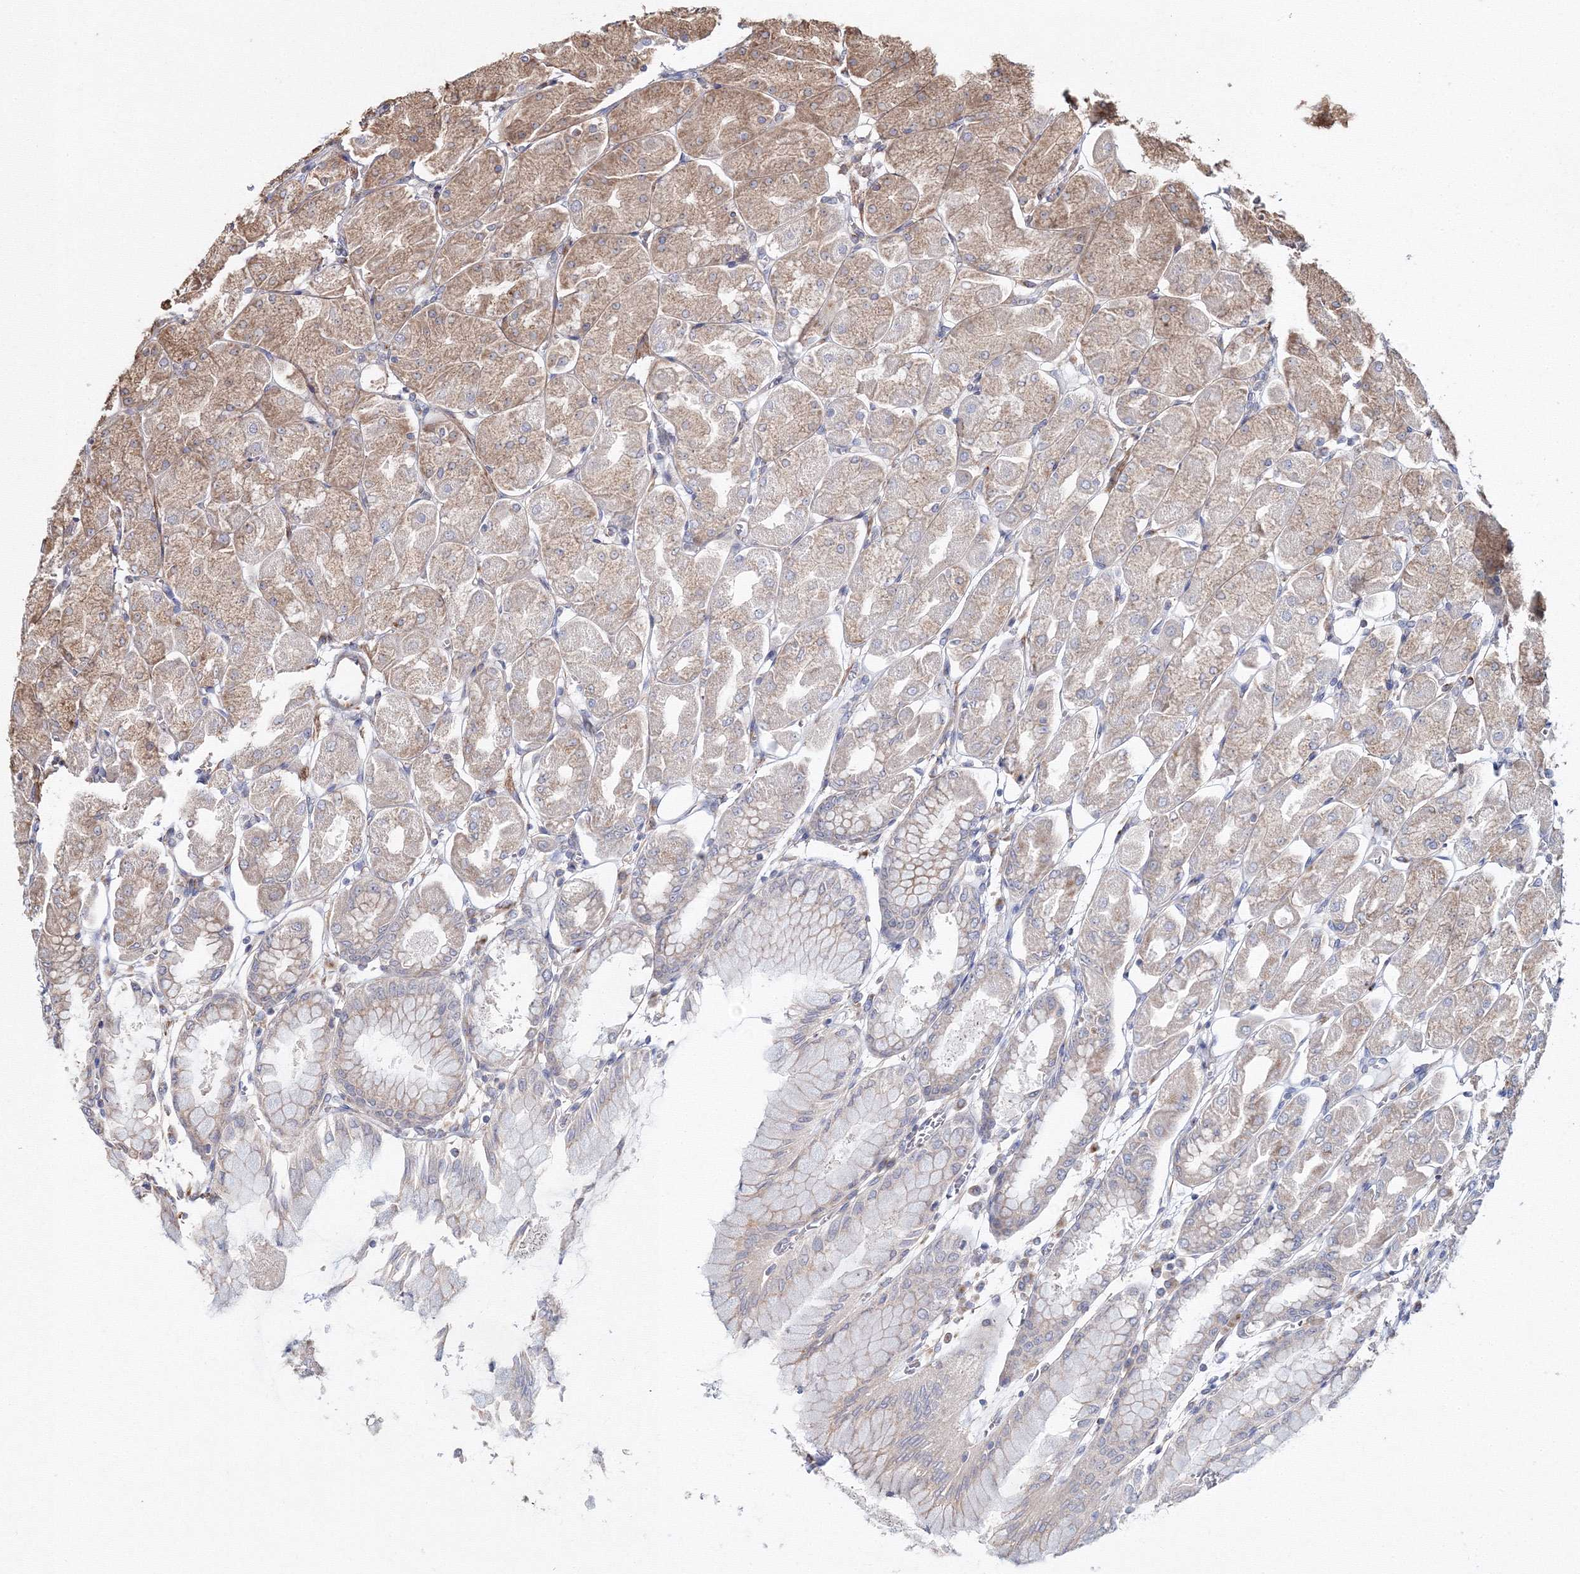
{"staining": {"intensity": "moderate", "quantity": "25%-75%", "location": "cytoplasmic/membranous"}, "tissue": "stomach", "cell_type": "Glandular cells", "image_type": "normal", "snomed": [{"axis": "morphology", "description": "Normal tissue, NOS"}, {"axis": "topography", "description": "Stomach, upper"}], "caption": "DAB immunohistochemical staining of unremarkable human stomach displays moderate cytoplasmic/membranous protein staining in approximately 25%-75% of glandular cells. (DAB IHC, brown staining for protein, blue staining for nuclei).", "gene": "DDO", "patient": {"sex": "female", "age": 56}}